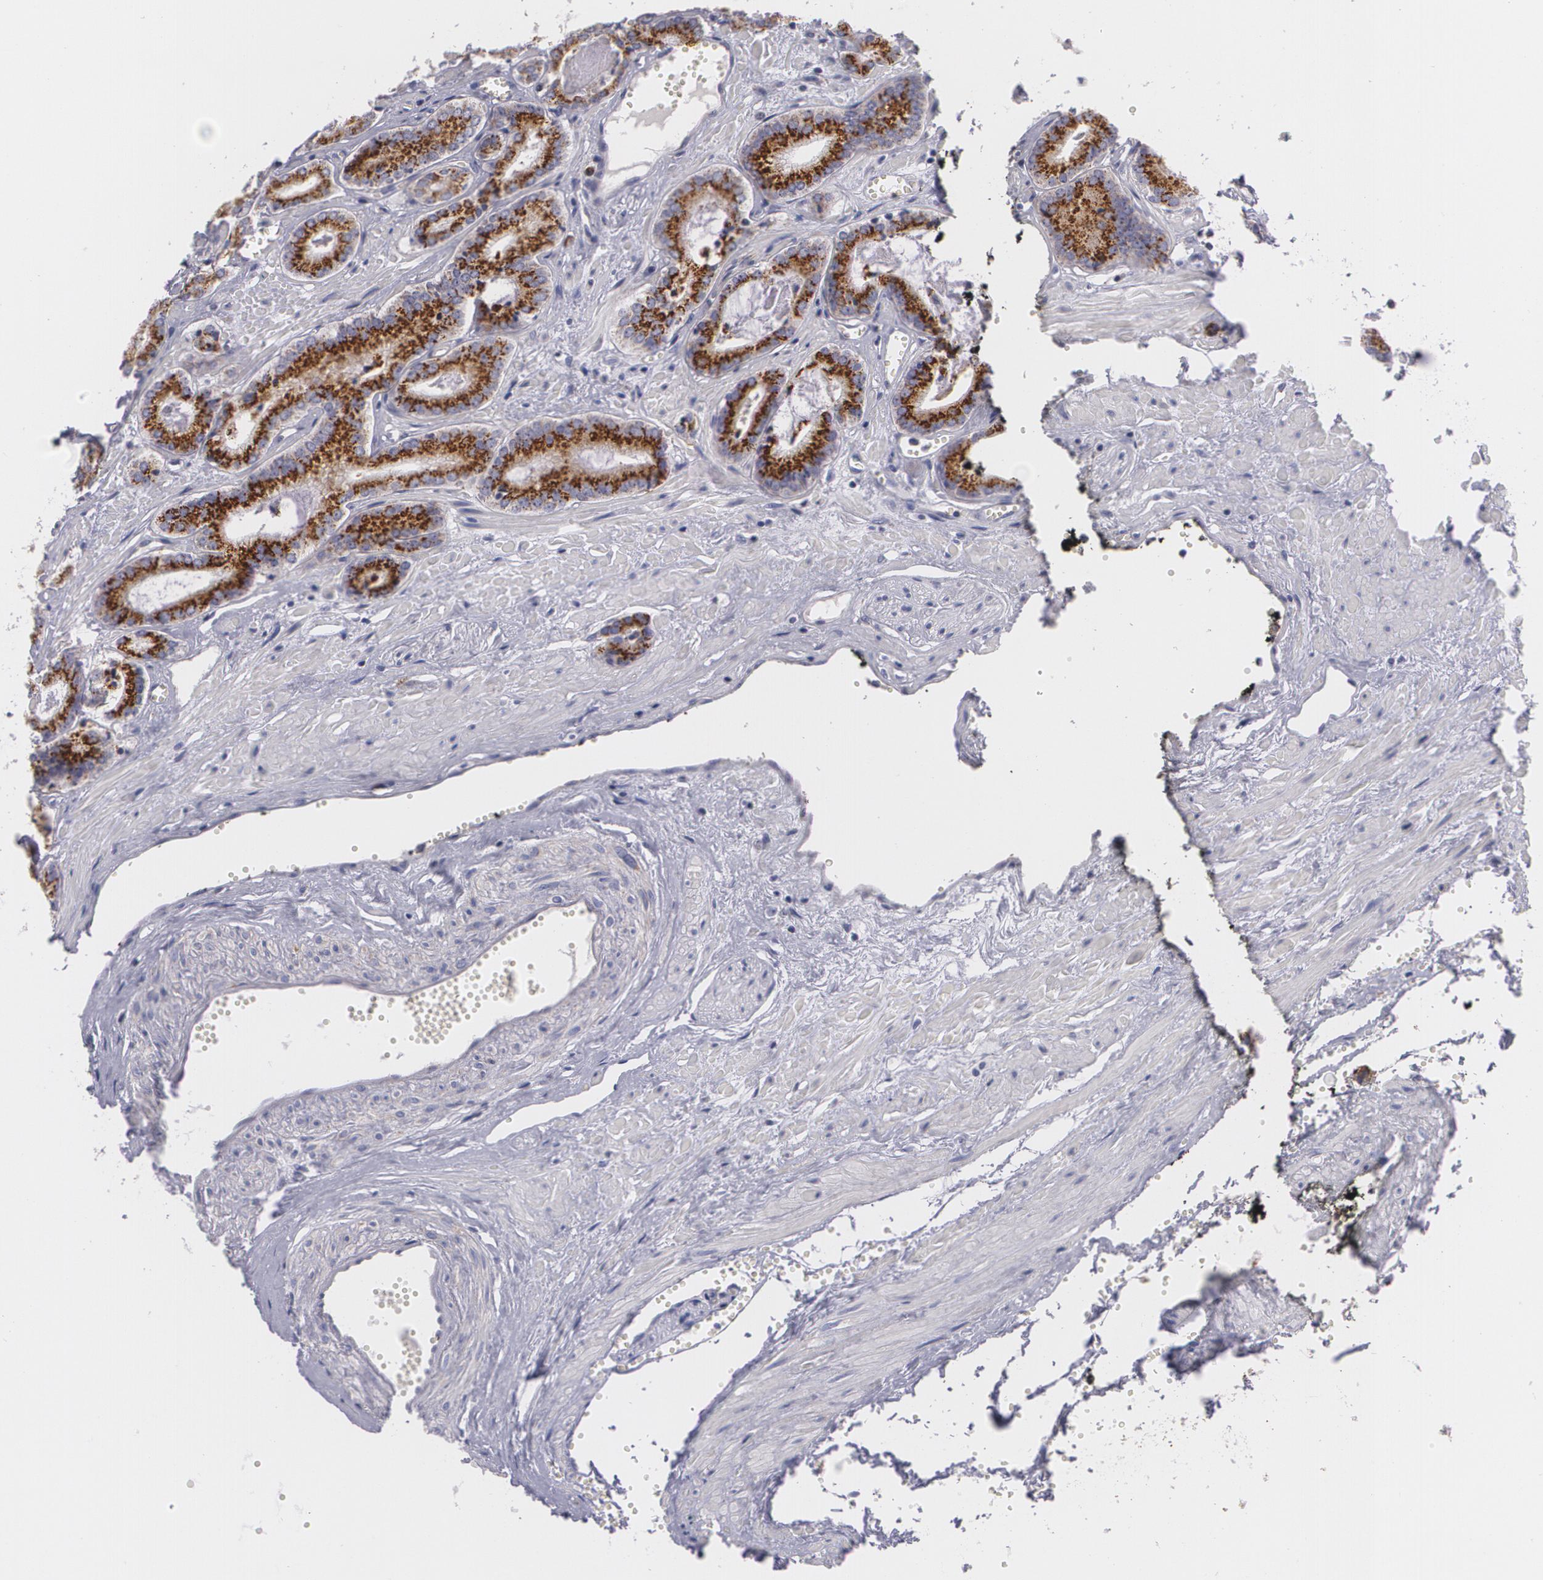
{"staining": {"intensity": "strong", "quantity": ">75%", "location": "cytoplasmic/membranous"}, "tissue": "prostate cancer", "cell_type": "Tumor cells", "image_type": "cancer", "snomed": [{"axis": "morphology", "description": "Adenocarcinoma, High grade"}, {"axis": "topography", "description": "Prostate"}], "caption": "A high amount of strong cytoplasmic/membranous expression is identified in approximately >75% of tumor cells in prostate cancer tissue. (DAB (3,3'-diaminobenzidine) = brown stain, brightfield microscopy at high magnification).", "gene": "CILK1", "patient": {"sex": "male", "age": 56}}